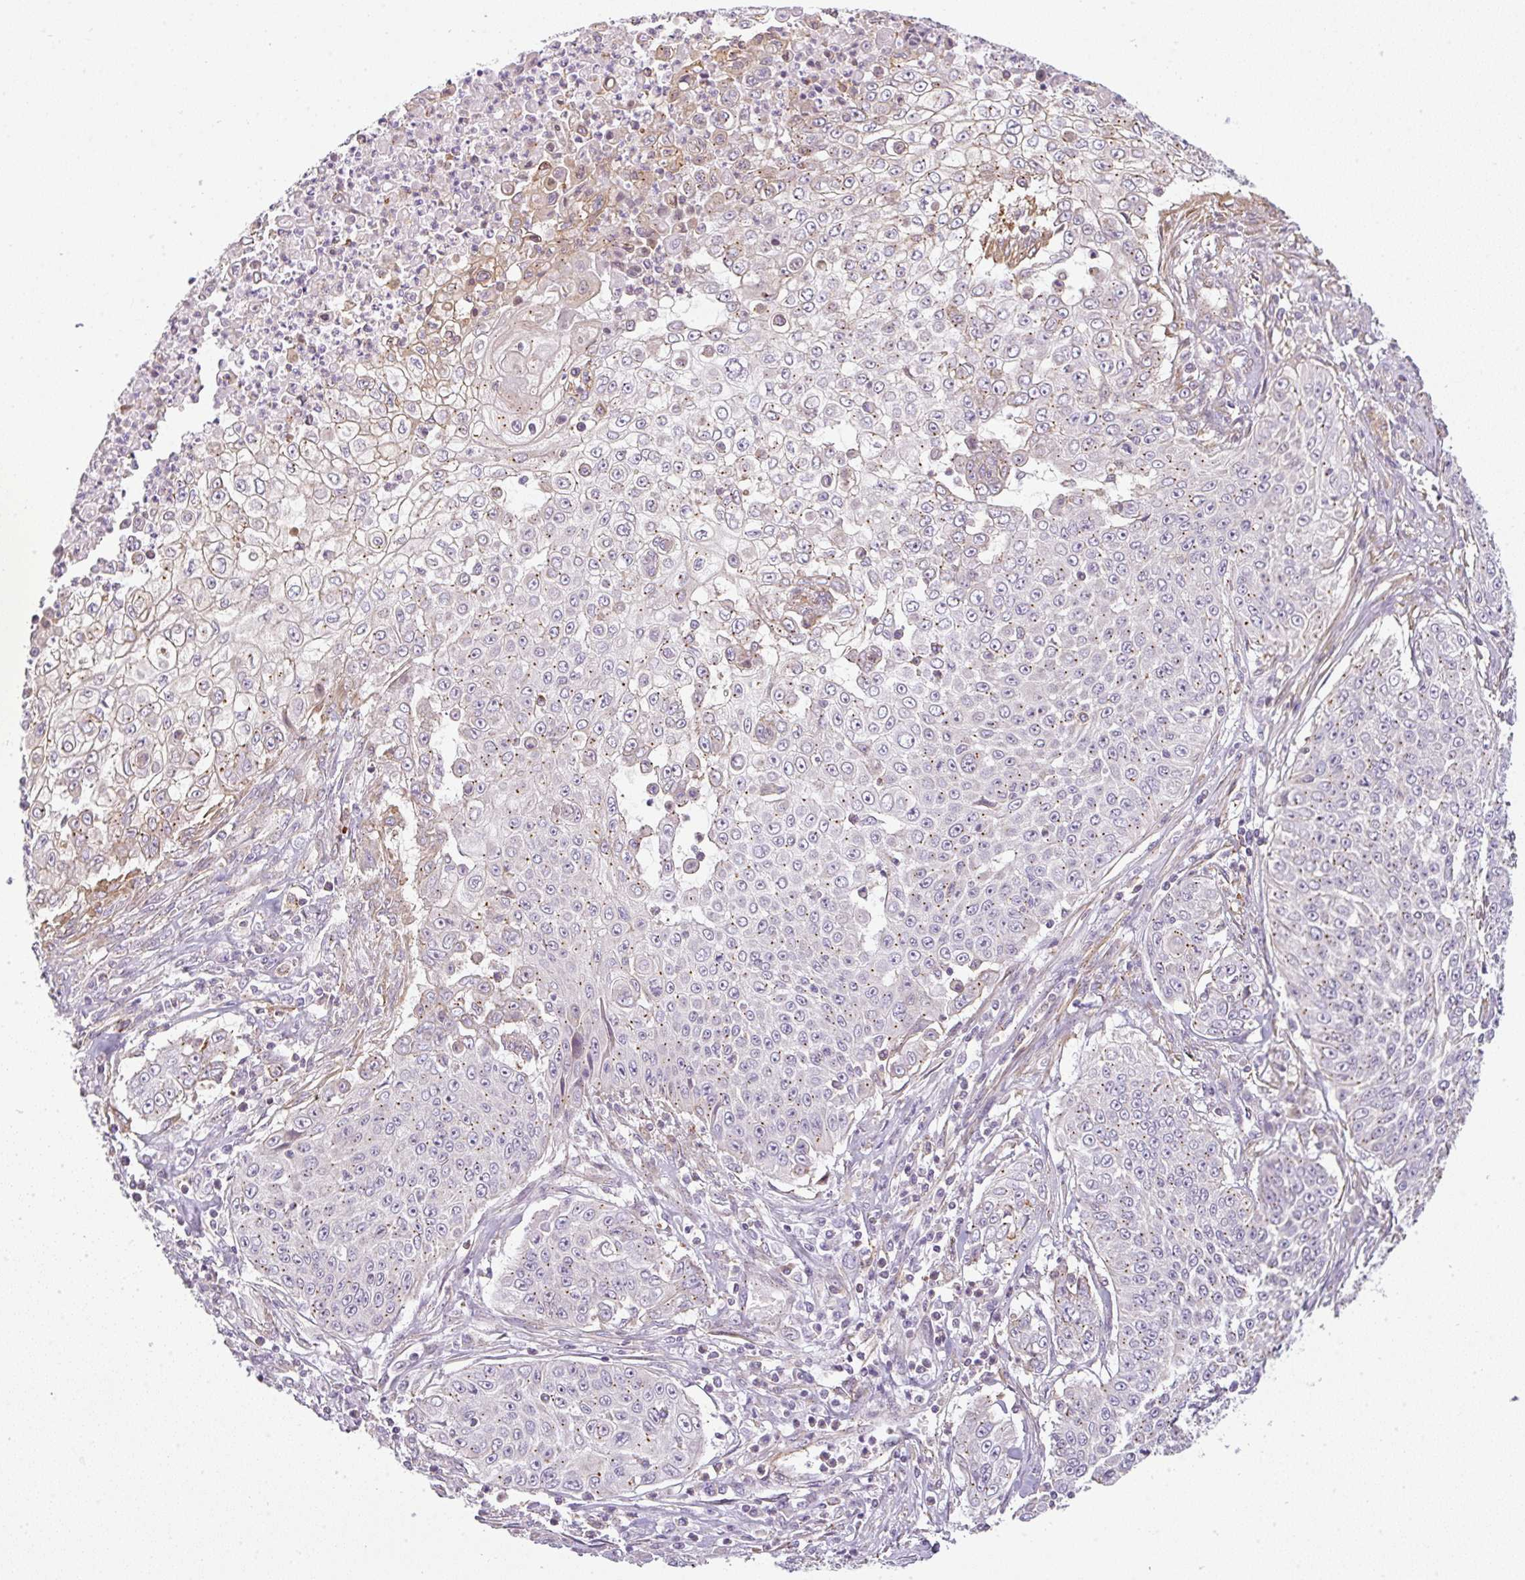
{"staining": {"intensity": "weak", "quantity": "<25%", "location": "cytoplasmic/membranous"}, "tissue": "skin cancer", "cell_type": "Tumor cells", "image_type": "cancer", "snomed": [{"axis": "morphology", "description": "Squamous cell carcinoma, NOS"}, {"axis": "topography", "description": "Skin"}], "caption": "Immunohistochemistry (IHC) photomicrograph of human skin cancer (squamous cell carcinoma) stained for a protein (brown), which shows no expression in tumor cells.", "gene": "SULF1", "patient": {"sex": "male", "age": 24}}